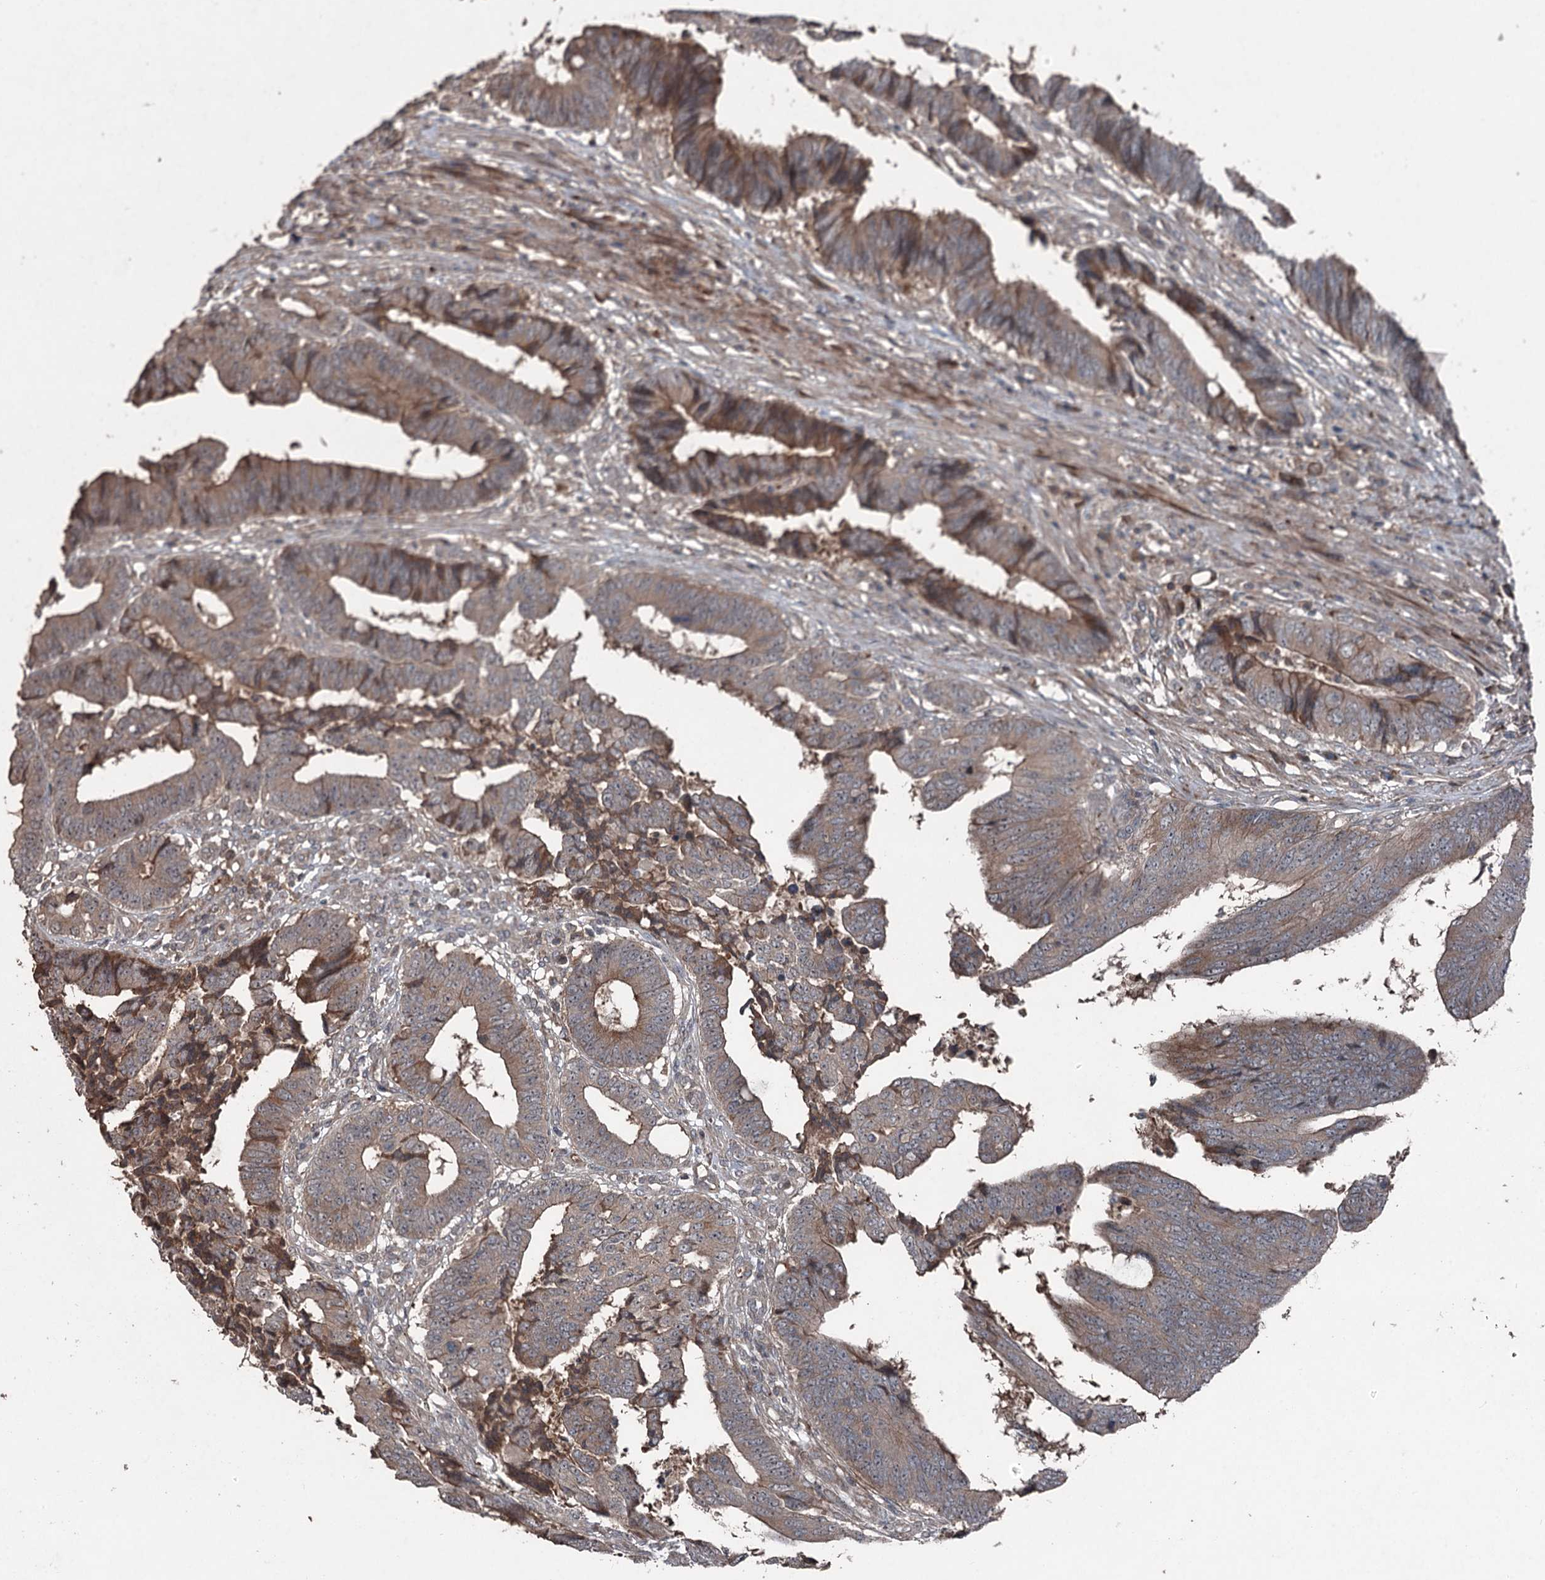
{"staining": {"intensity": "moderate", "quantity": "25%-75%", "location": "cytoplasmic/membranous"}, "tissue": "colorectal cancer", "cell_type": "Tumor cells", "image_type": "cancer", "snomed": [{"axis": "morphology", "description": "Adenocarcinoma, NOS"}, {"axis": "topography", "description": "Rectum"}], "caption": "Moderate cytoplasmic/membranous expression for a protein is seen in approximately 25%-75% of tumor cells of colorectal cancer using IHC.", "gene": "MAPK8IP2", "patient": {"sex": "male", "age": 84}}